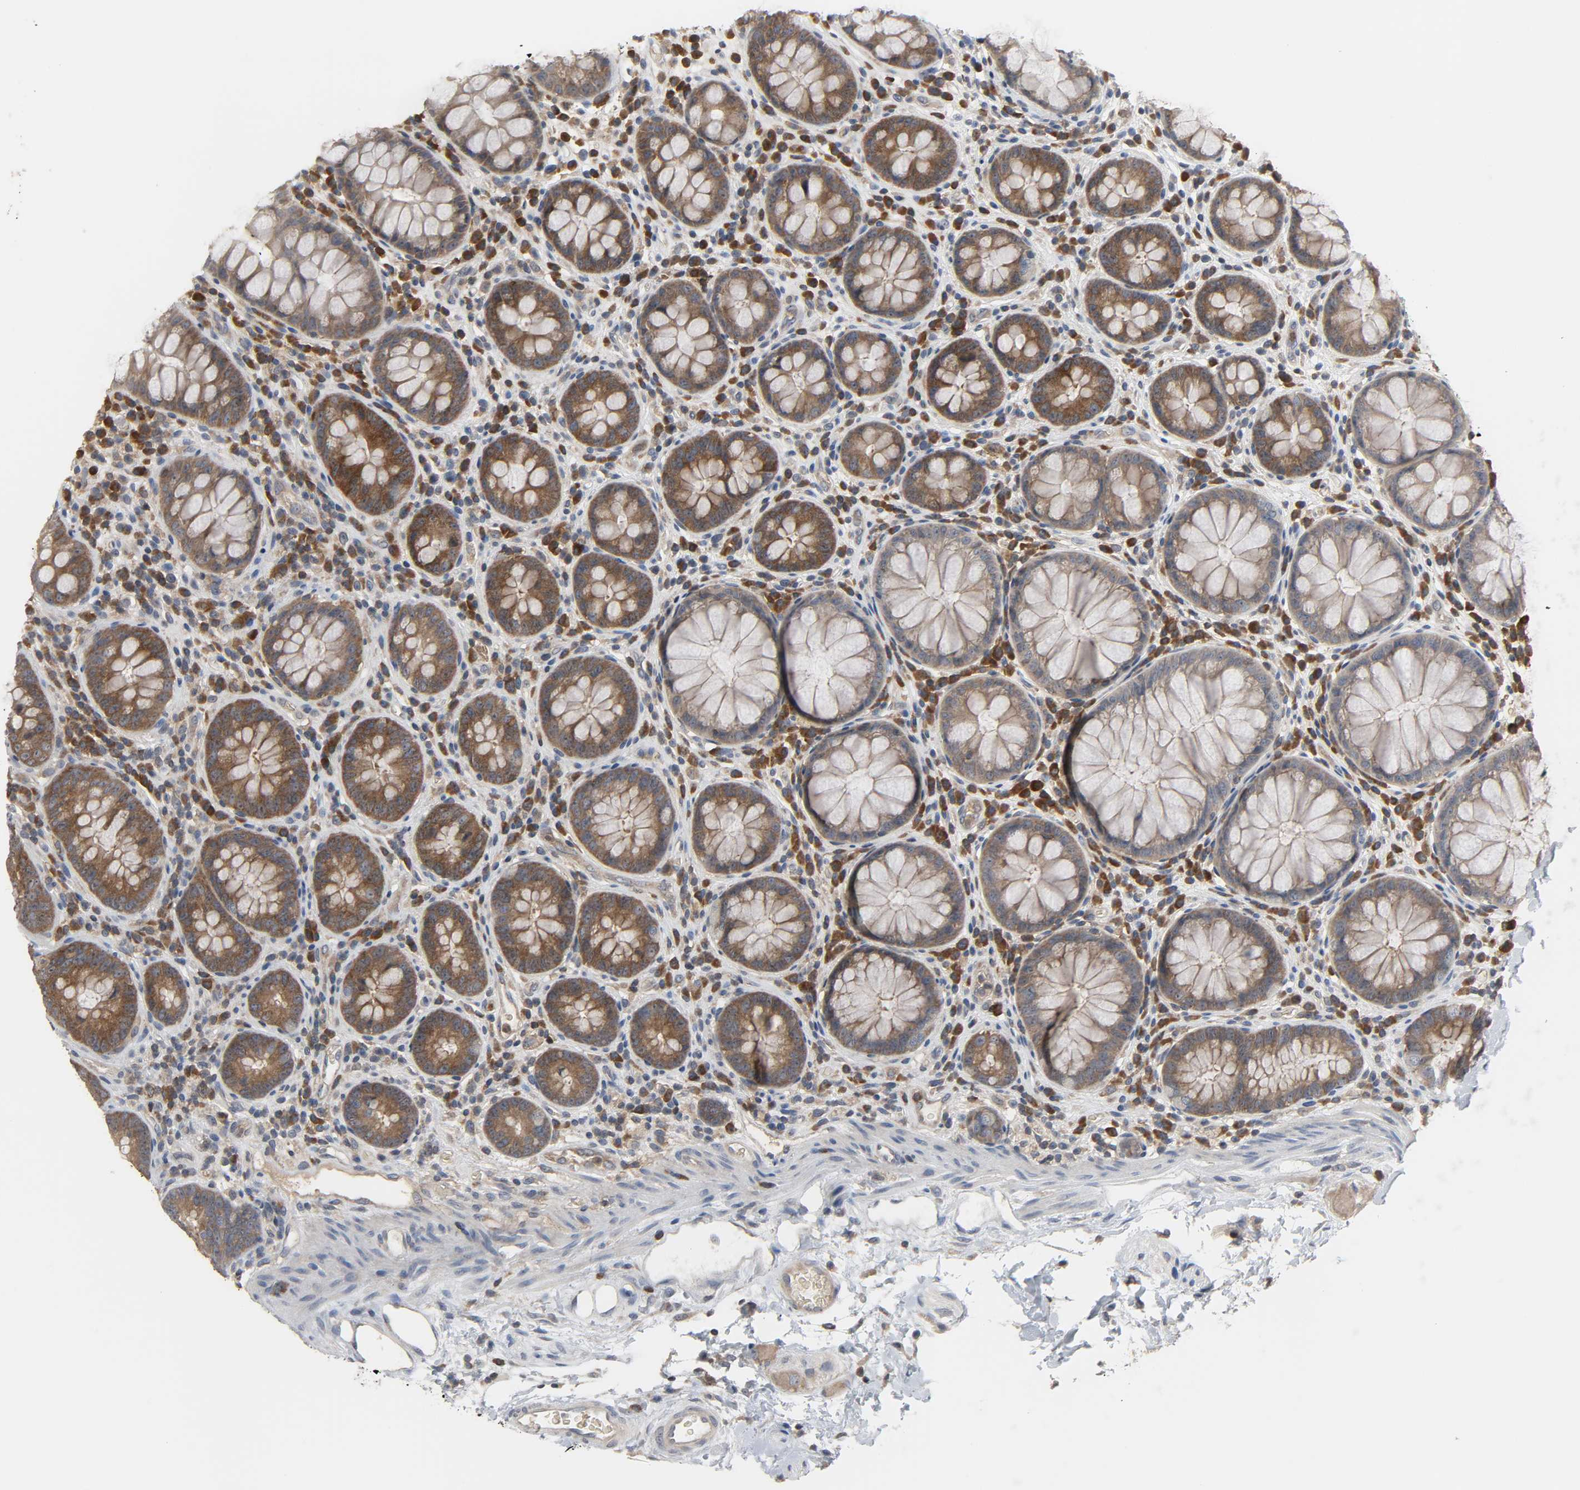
{"staining": {"intensity": "weak", "quantity": ">75%", "location": "cytoplasmic/membranous"}, "tissue": "colon", "cell_type": "Endothelial cells", "image_type": "normal", "snomed": [{"axis": "morphology", "description": "Normal tissue, NOS"}, {"axis": "topography", "description": "Colon"}], "caption": "Brown immunohistochemical staining in normal human colon shows weak cytoplasmic/membranous expression in about >75% of endothelial cells.", "gene": "PLEKHA2", "patient": {"sex": "female", "age": 46}}